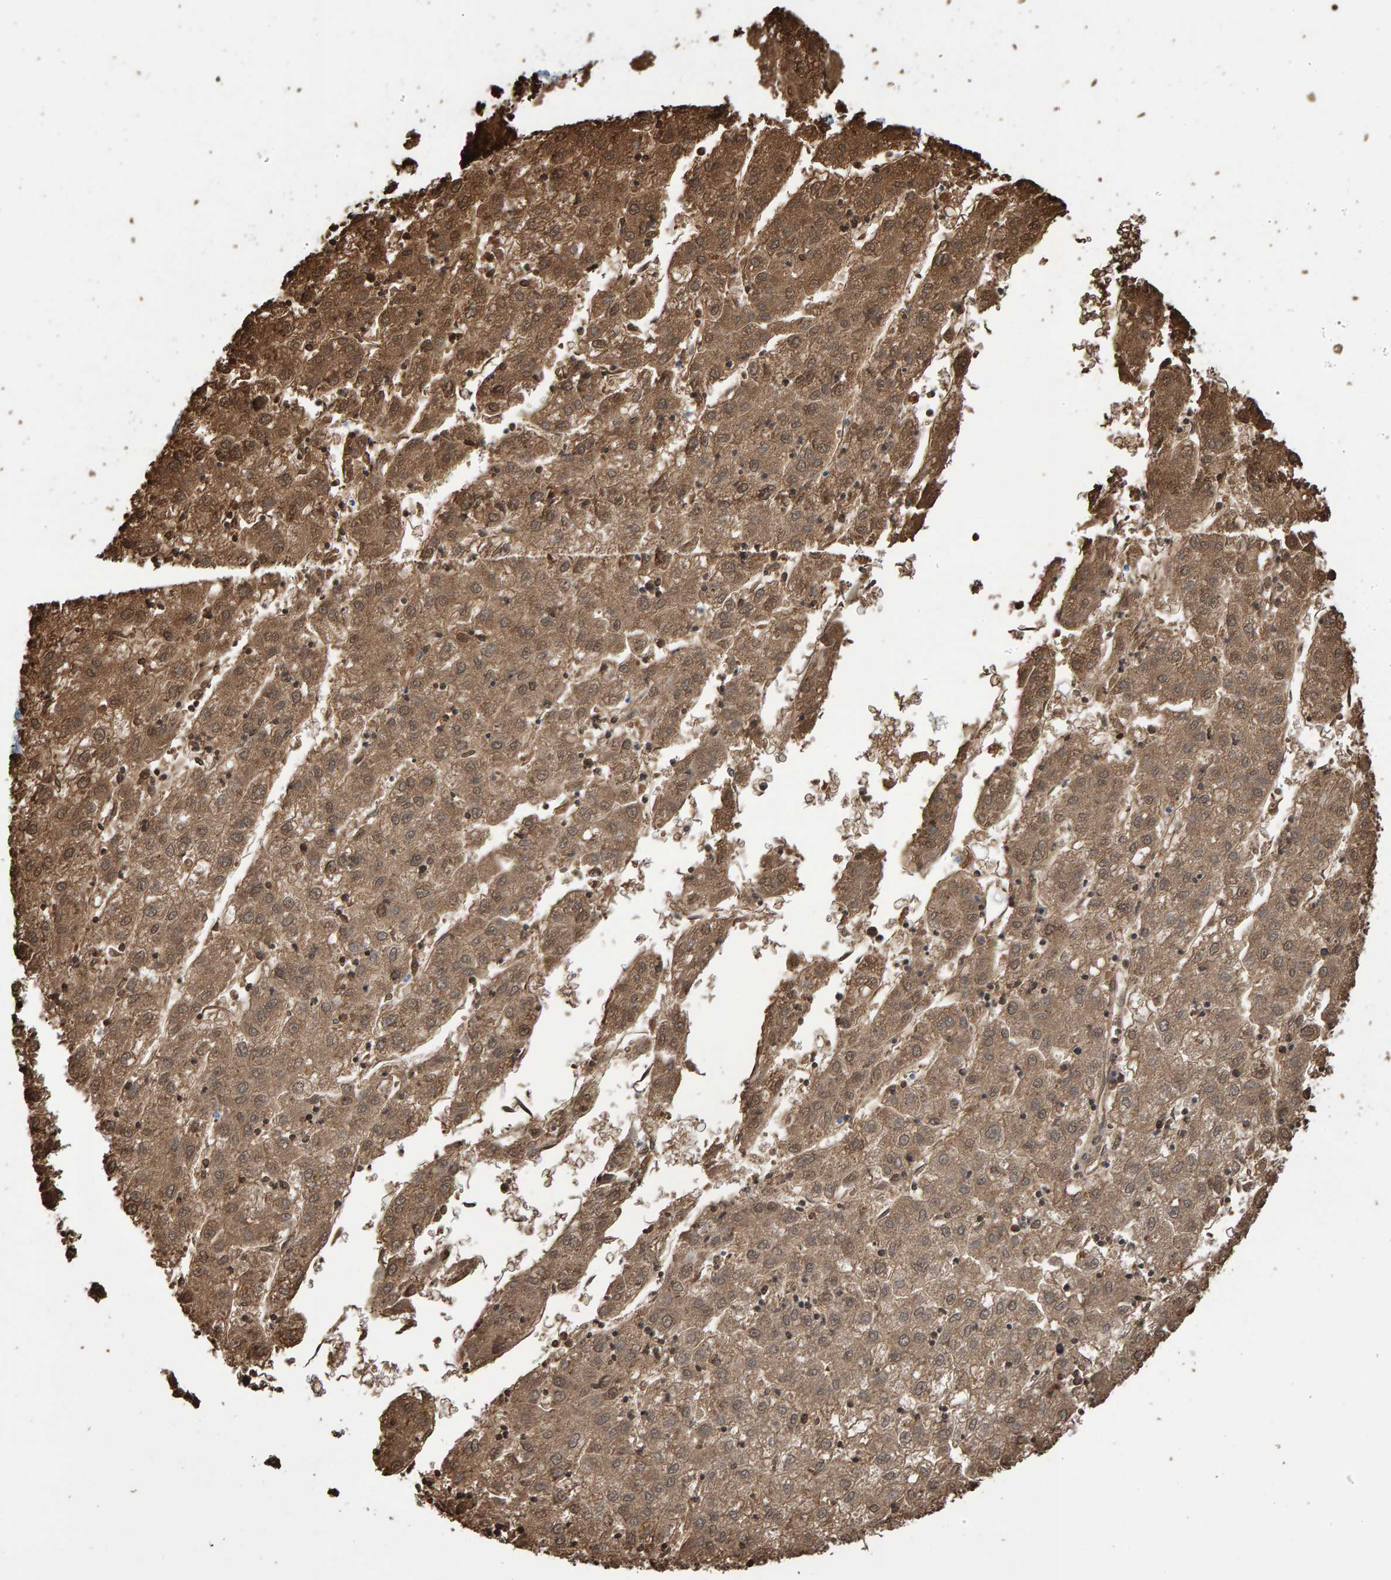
{"staining": {"intensity": "moderate", "quantity": ">75%", "location": "cytoplasmic/membranous,nuclear"}, "tissue": "liver cancer", "cell_type": "Tumor cells", "image_type": "cancer", "snomed": [{"axis": "morphology", "description": "Carcinoma, Hepatocellular, NOS"}, {"axis": "topography", "description": "Liver"}], "caption": "Immunohistochemical staining of liver hepatocellular carcinoma shows moderate cytoplasmic/membranous and nuclear protein expression in approximately >75% of tumor cells.", "gene": "VPS9D1", "patient": {"sex": "male", "age": 72}}